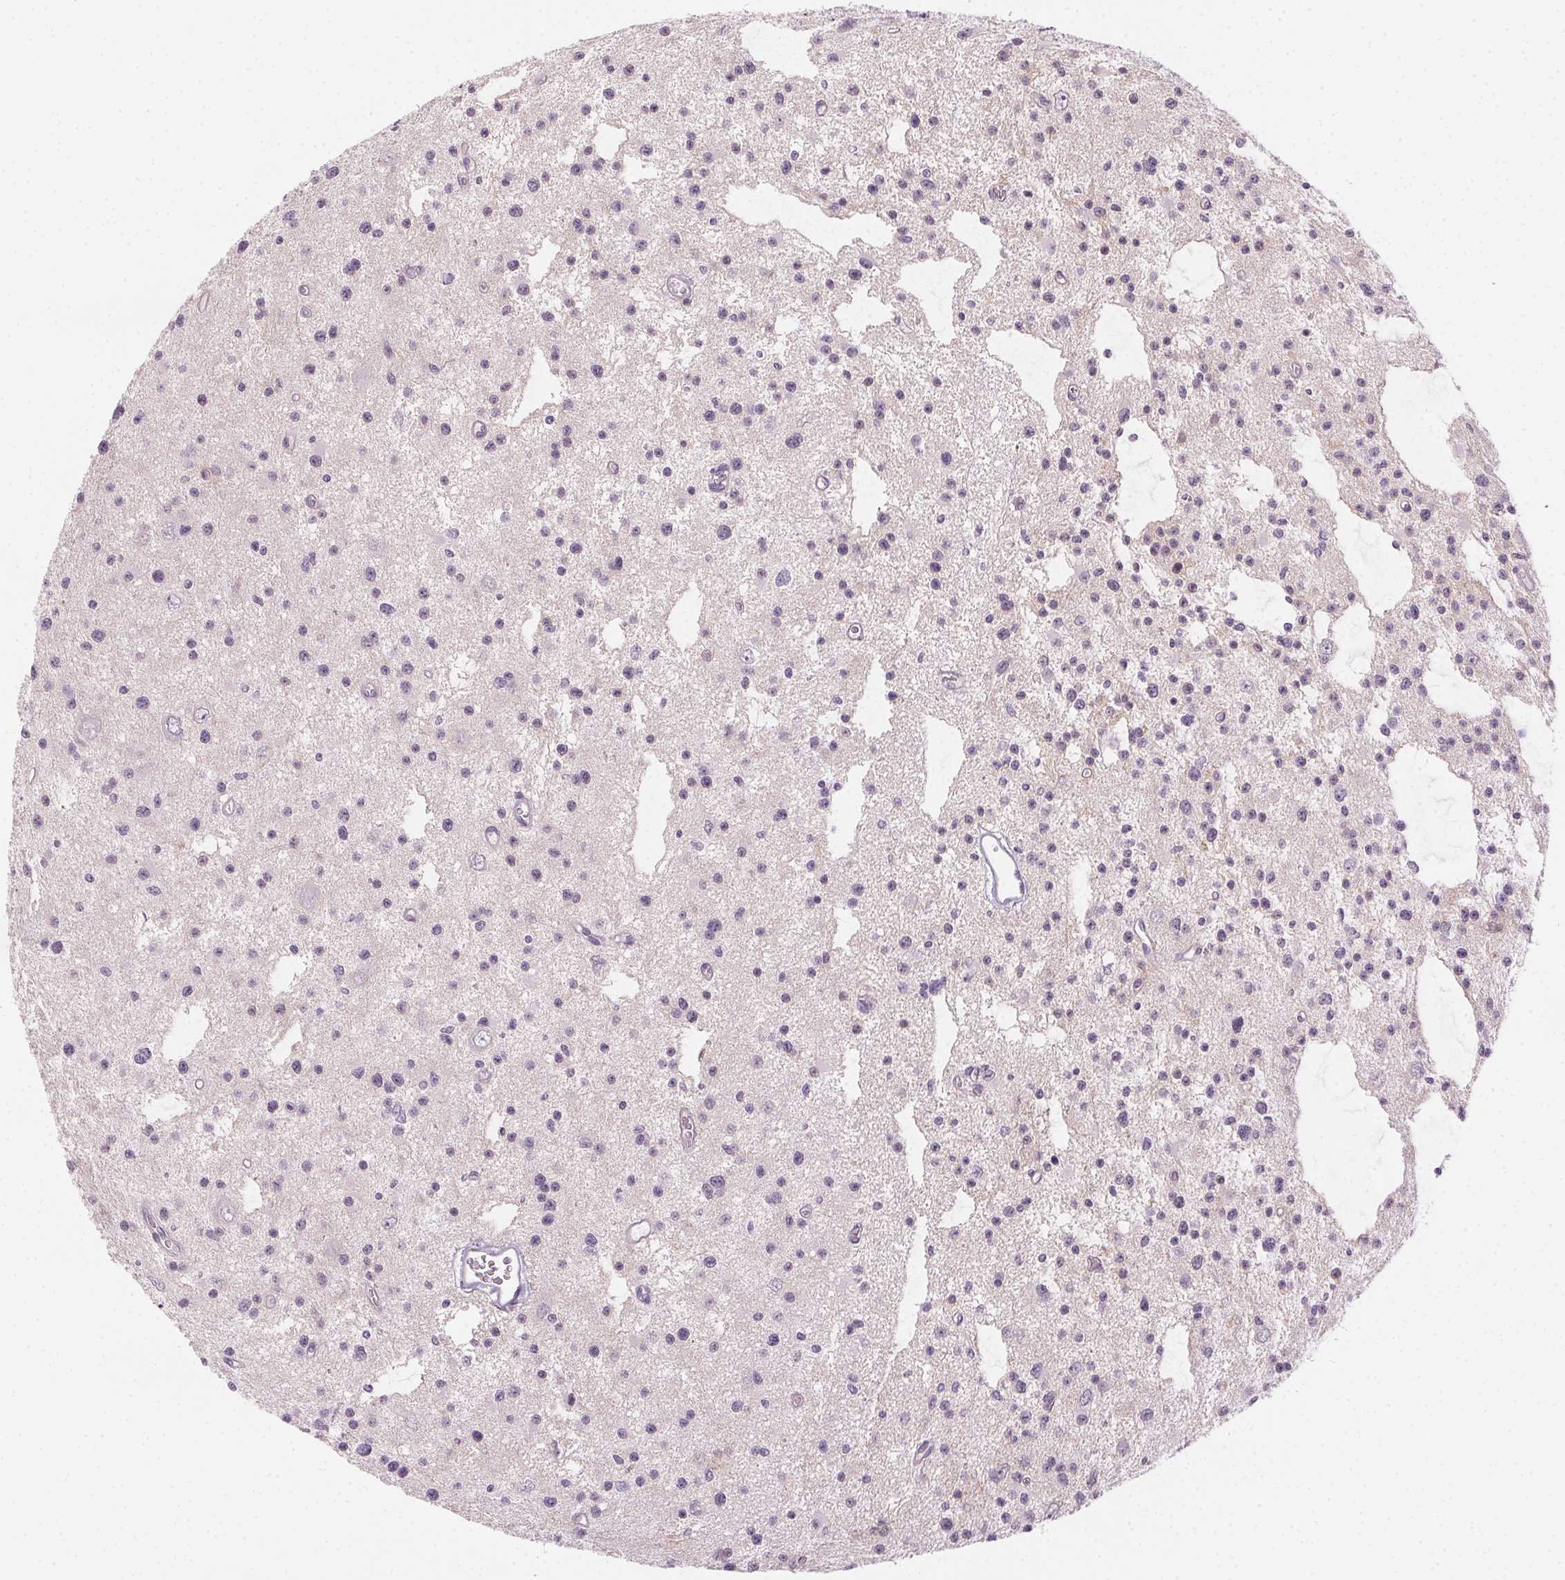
{"staining": {"intensity": "negative", "quantity": "none", "location": "none"}, "tissue": "glioma", "cell_type": "Tumor cells", "image_type": "cancer", "snomed": [{"axis": "morphology", "description": "Glioma, malignant, Low grade"}, {"axis": "topography", "description": "Brain"}], "caption": "DAB immunohistochemical staining of human malignant low-grade glioma shows no significant expression in tumor cells.", "gene": "HSF5", "patient": {"sex": "male", "age": 43}}